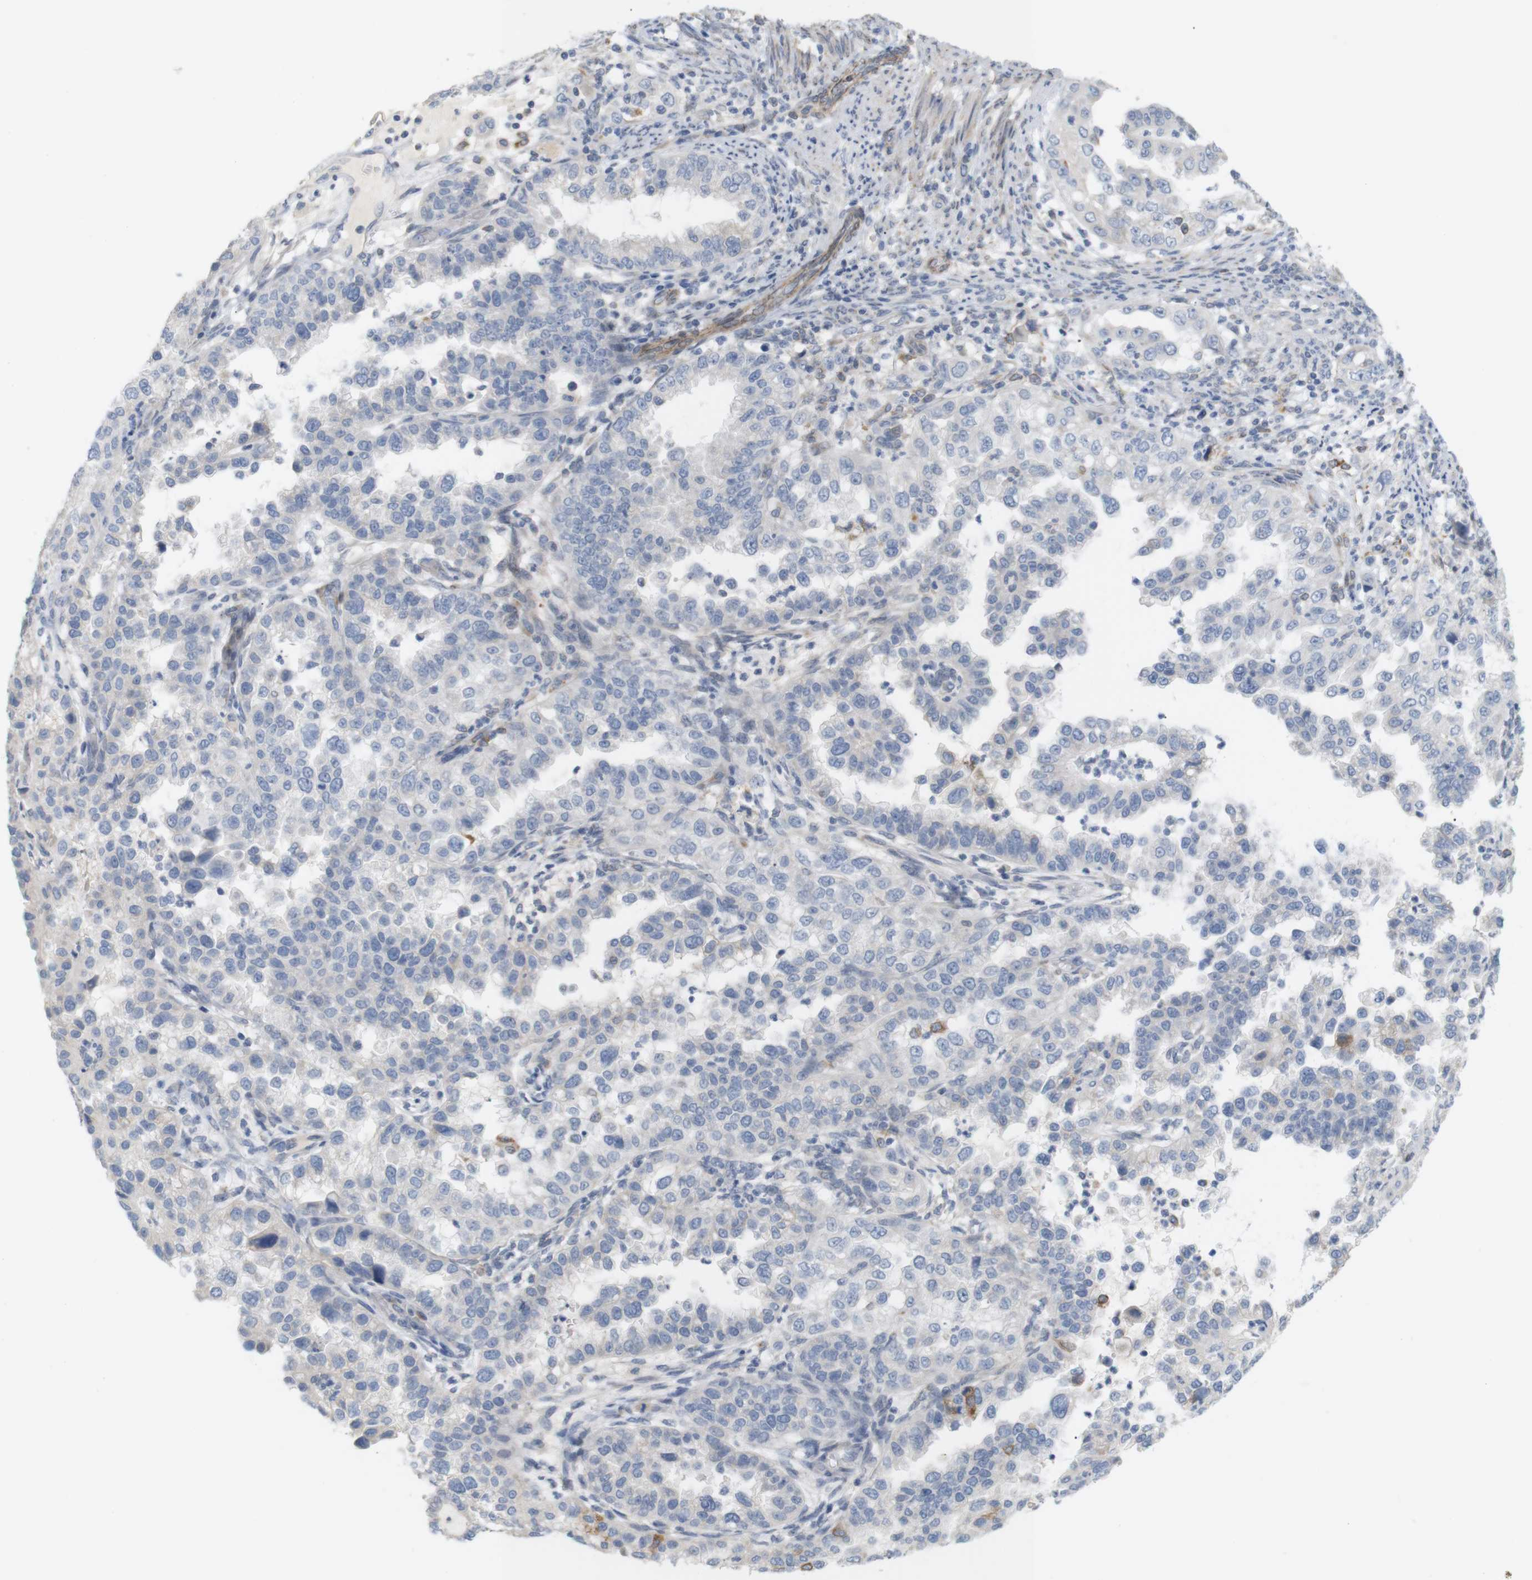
{"staining": {"intensity": "moderate", "quantity": "<25%", "location": "cytoplasmic/membranous"}, "tissue": "endometrial cancer", "cell_type": "Tumor cells", "image_type": "cancer", "snomed": [{"axis": "morphology", "description": "Adenocarcinoma, NOS"}, {"axis": "topography", "description": "Endometrium"}], "caption": "Immunohistochemistry photomicrograph of adenocarcinoma (endometrial) stained for a protein (brown), which demonstrates low levels of moderate cytoplasmic/membranous expression in about <25% of tumor cells.", "gene": "ITPR1", "patient": {"sex": "female", "age": 85}}